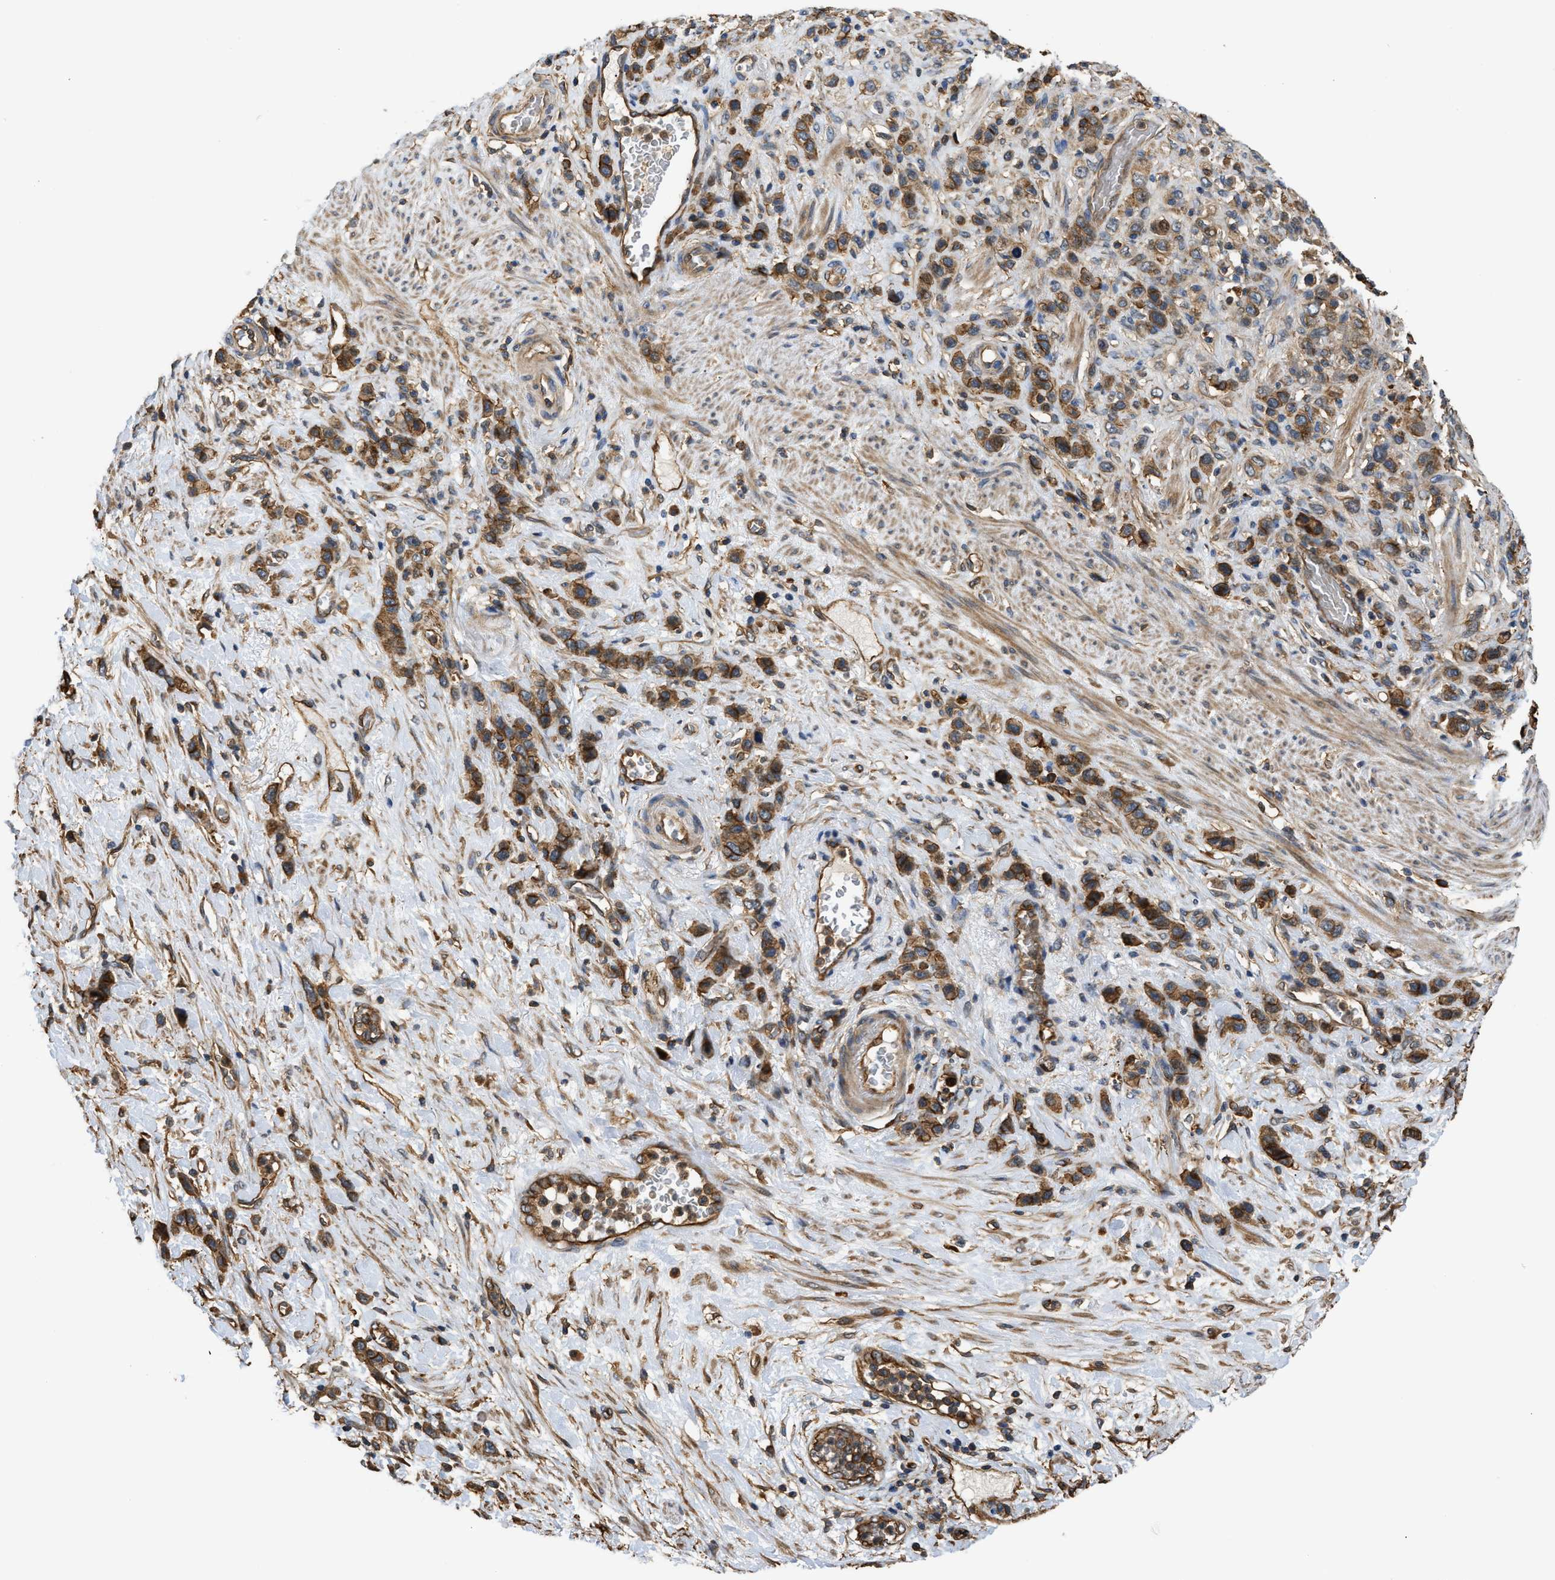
{"staining": {"intensity": "strong", "quantity": ">75%", "location": "cytoplasmic/membranous"}, "tissue": "stomach cancer", "cell_type": "Tumor cells", "image_type": "cancer", "snomed": [{"axis": "morphology", "description": "Adenocarcinoma, NOS"}, {"axis": "morphology", "description": "Adenocarcinoma, High grade"}, {"axis": "topography", "description": "Stomach, upper"}, {"axis": "topography", "description": "Stomach, lower"}], "caption": "A micrograph of human stomach adenocarcinoma (high-grade) stained for a protein reveals strong cytoplasmic/membranous brown staining in tumor cells.", "gene": "DDHD2", "patient": {"sex": "female", "age": 65}}